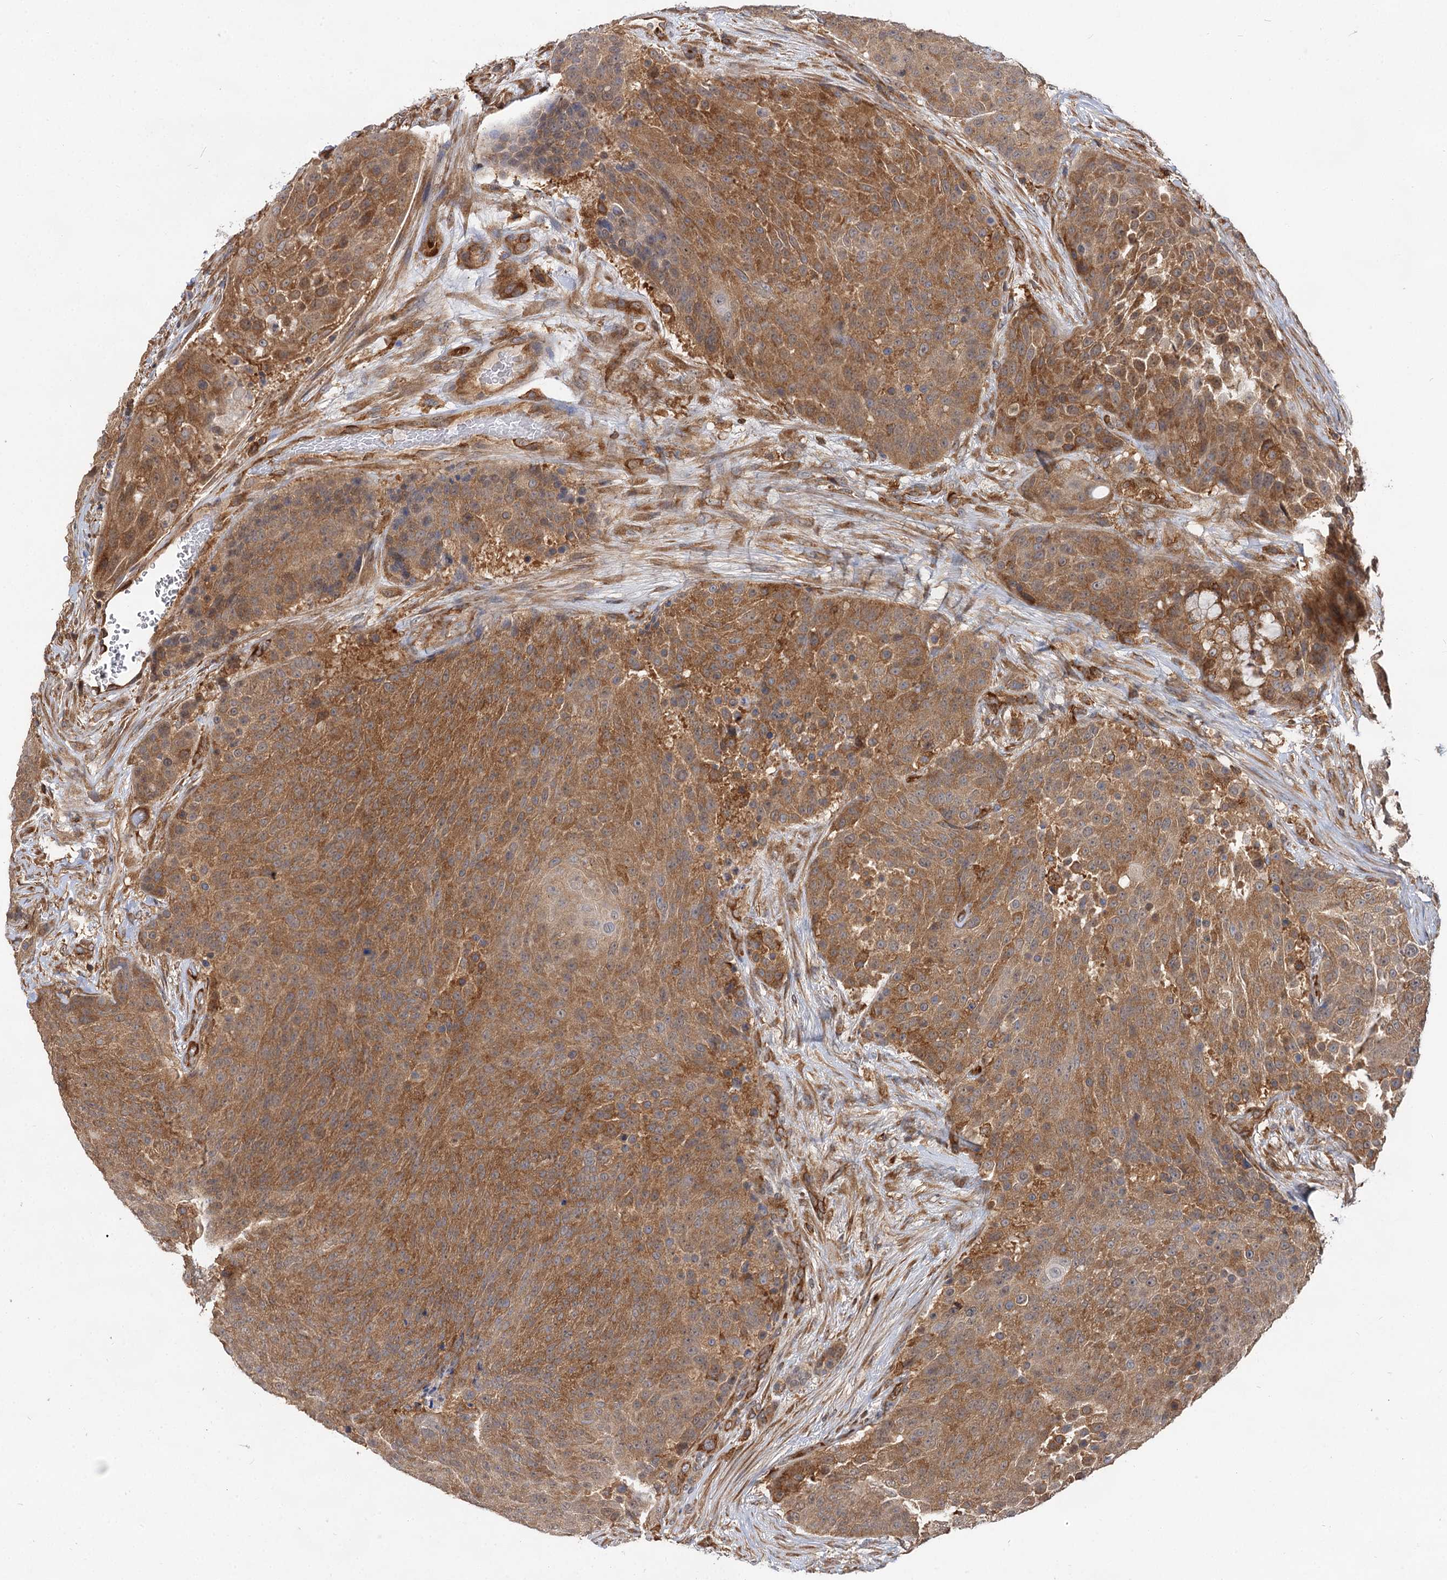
{"staining": {"intensity": "moderate", "quantity": ">75%", "location": "cytoplasmic/membranous"}, "tissue": "urothelial cancer", "cell_type": "Tumor cells", "image_type": "cancer", "snomed": [{"axis": "morphology", "description": "Urothelial carcinoma, High grade"}, {"axis": "topography", "description": "Urinary bladder"}], "caption": "A brown stain highlights moderate cytoplasmic/membranous positivity of a protein in urothelial carcinoma (high-grade) tumor cells.", "gene": "PACS1", "patient": {"sex": "female", "age": 63}}